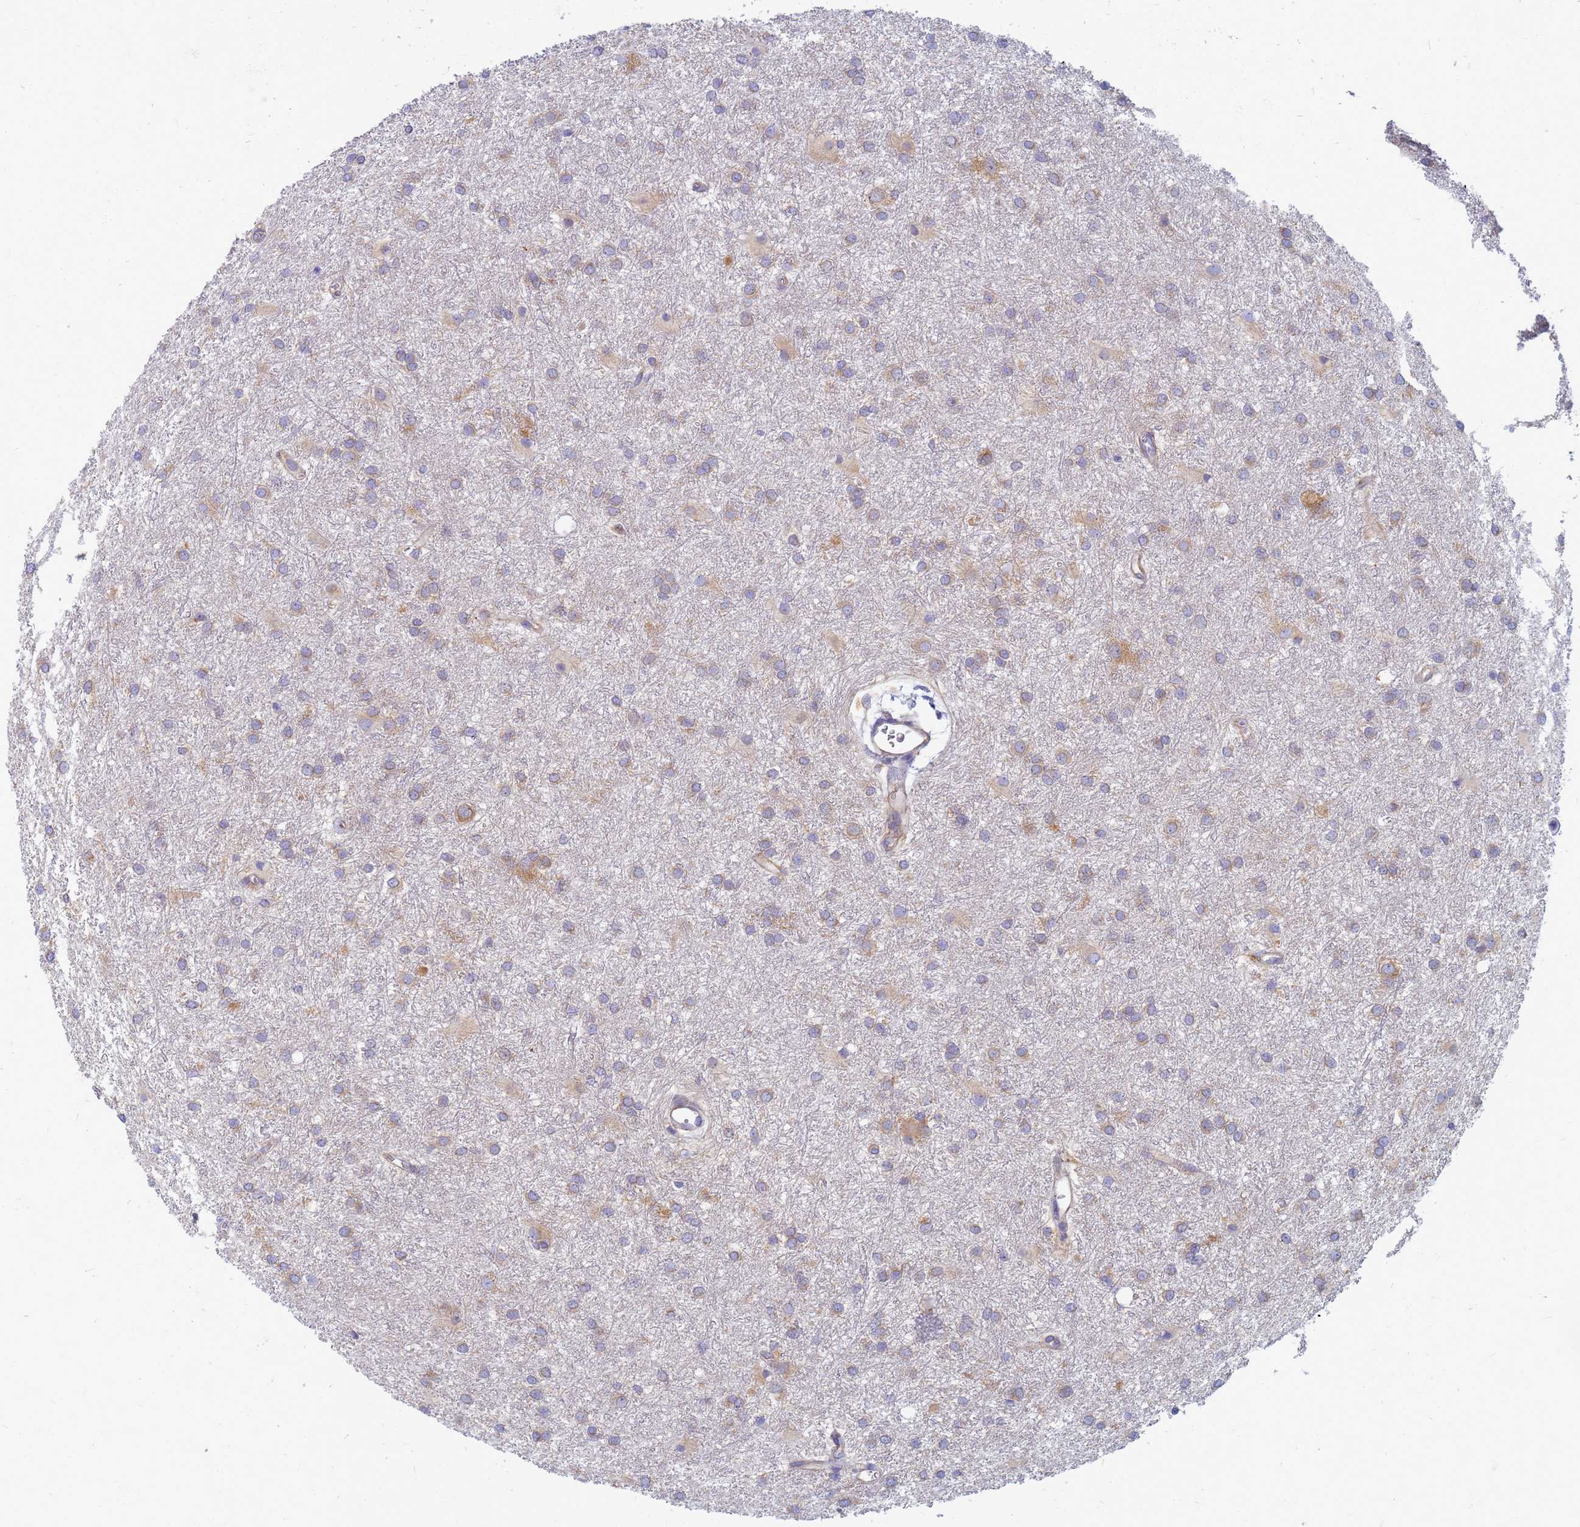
{"staining": {"intensity": "moderate", "quantity": "<25%", "location": "cytoplasmic/membranous"}, "tissue": "glioma", "cell_type": "Tumor cells", "image_type": "cancer", "snomed": [{"axis": "morphology", "description": "Glioma, malignant, High grade"}, {"axis": "topography", "description": "Brain"}], "caption": "This is an image of immunohistochemistry staining of glioma, which shows moderate expression in the cytoplasmic/membranous of tumor cells.", "gene": "EEA1", "patient": {"sex": "female", "age": 50}}